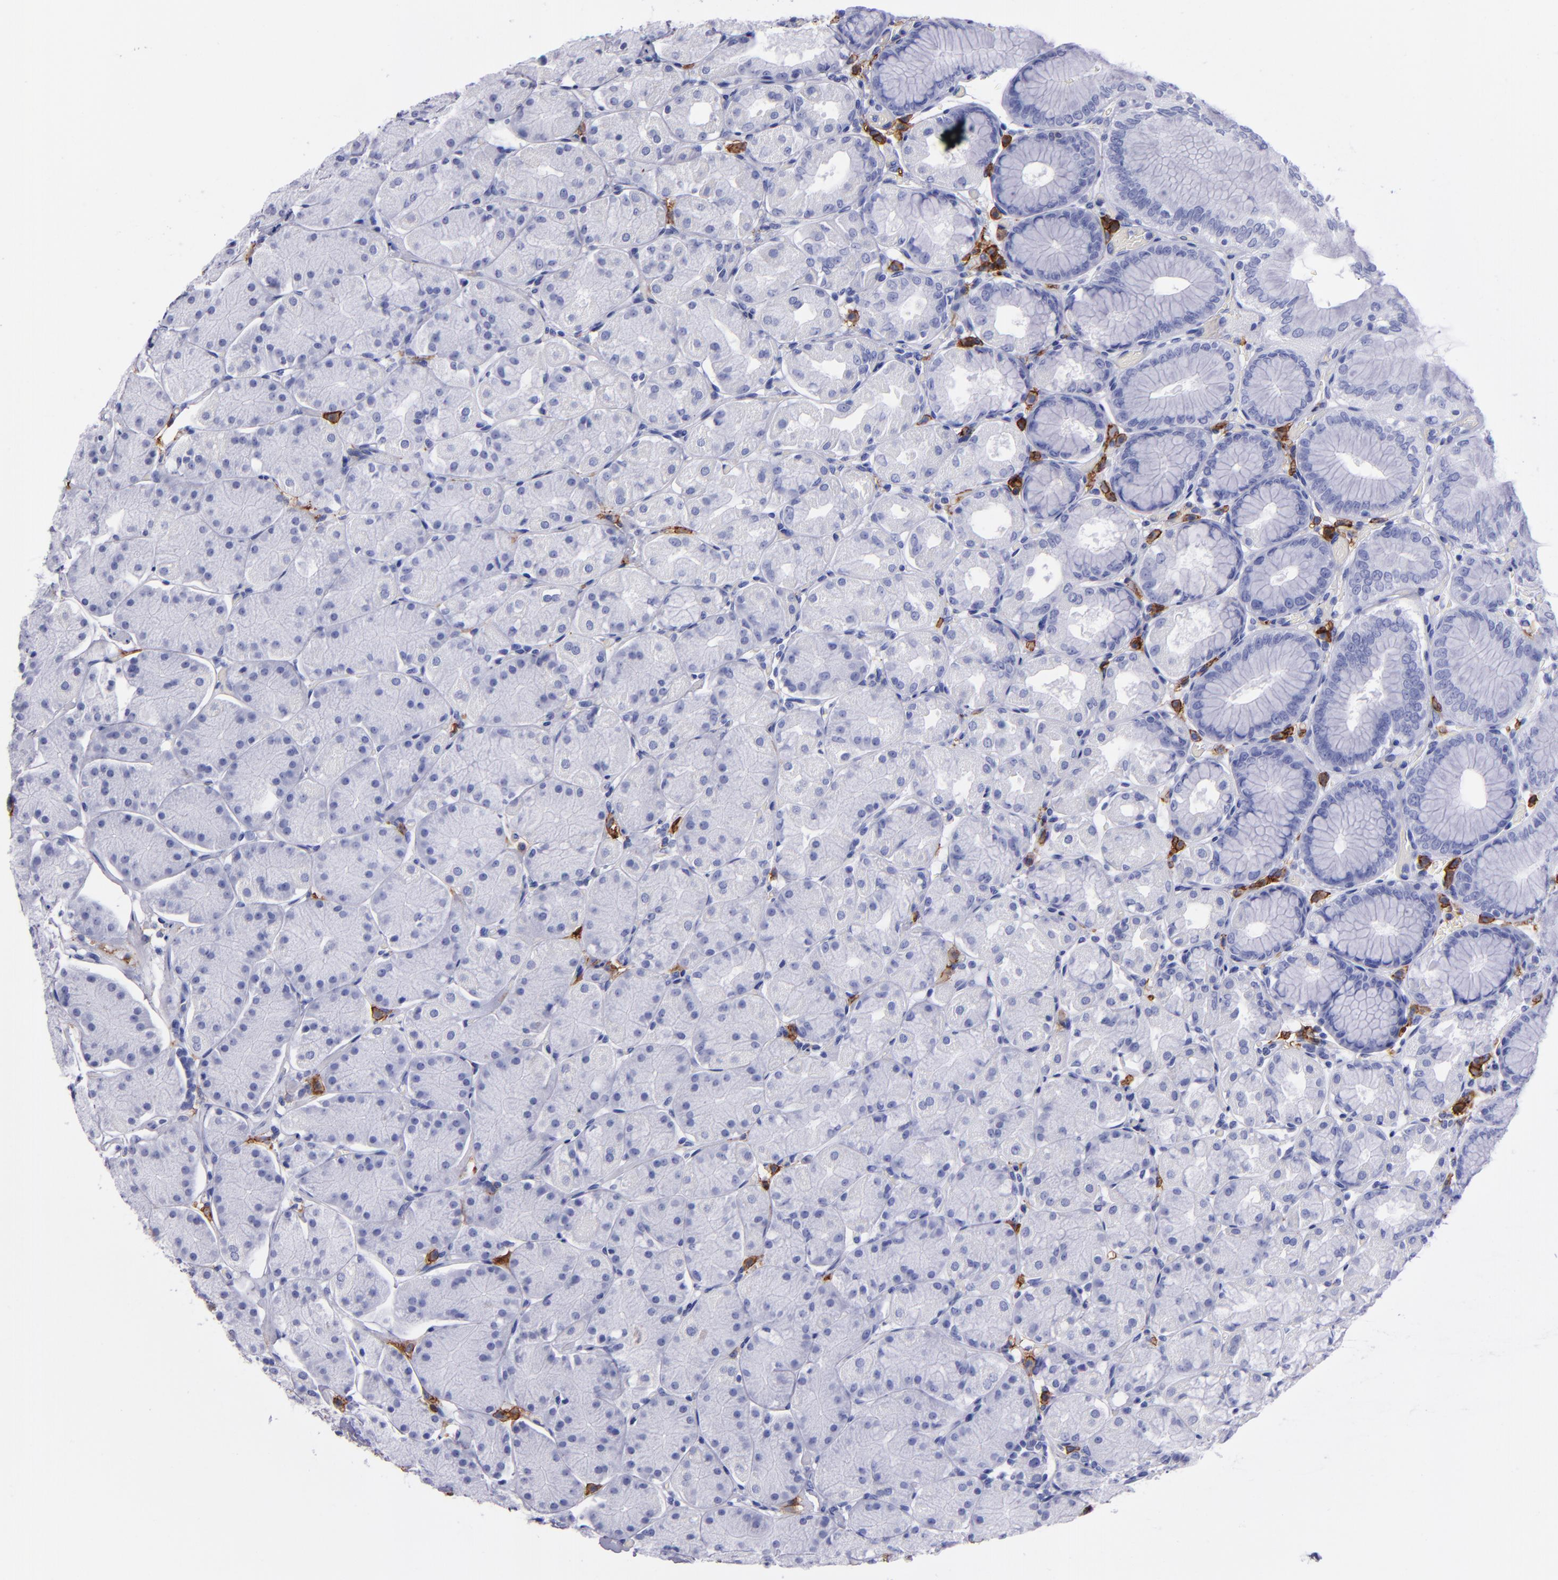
{"staining": {"intensity": "negative", "quantity": "none", "location": "none"}, "tissue": "stomach", "cell_type": "Glandular cells", "image_type": "normal", "snomed": [{"axis": "morphology", "description": "Normal tissue, NOS"}, {"axis": "topography", "description": "Stomach, upper"}, {"axis": "topography", "description": "Stomach"}], "caption": "IHC of normal human stomach displays no staining in glandular cells.", "gene": "CD38", "patient": {"sex": "male", "age": 76}}